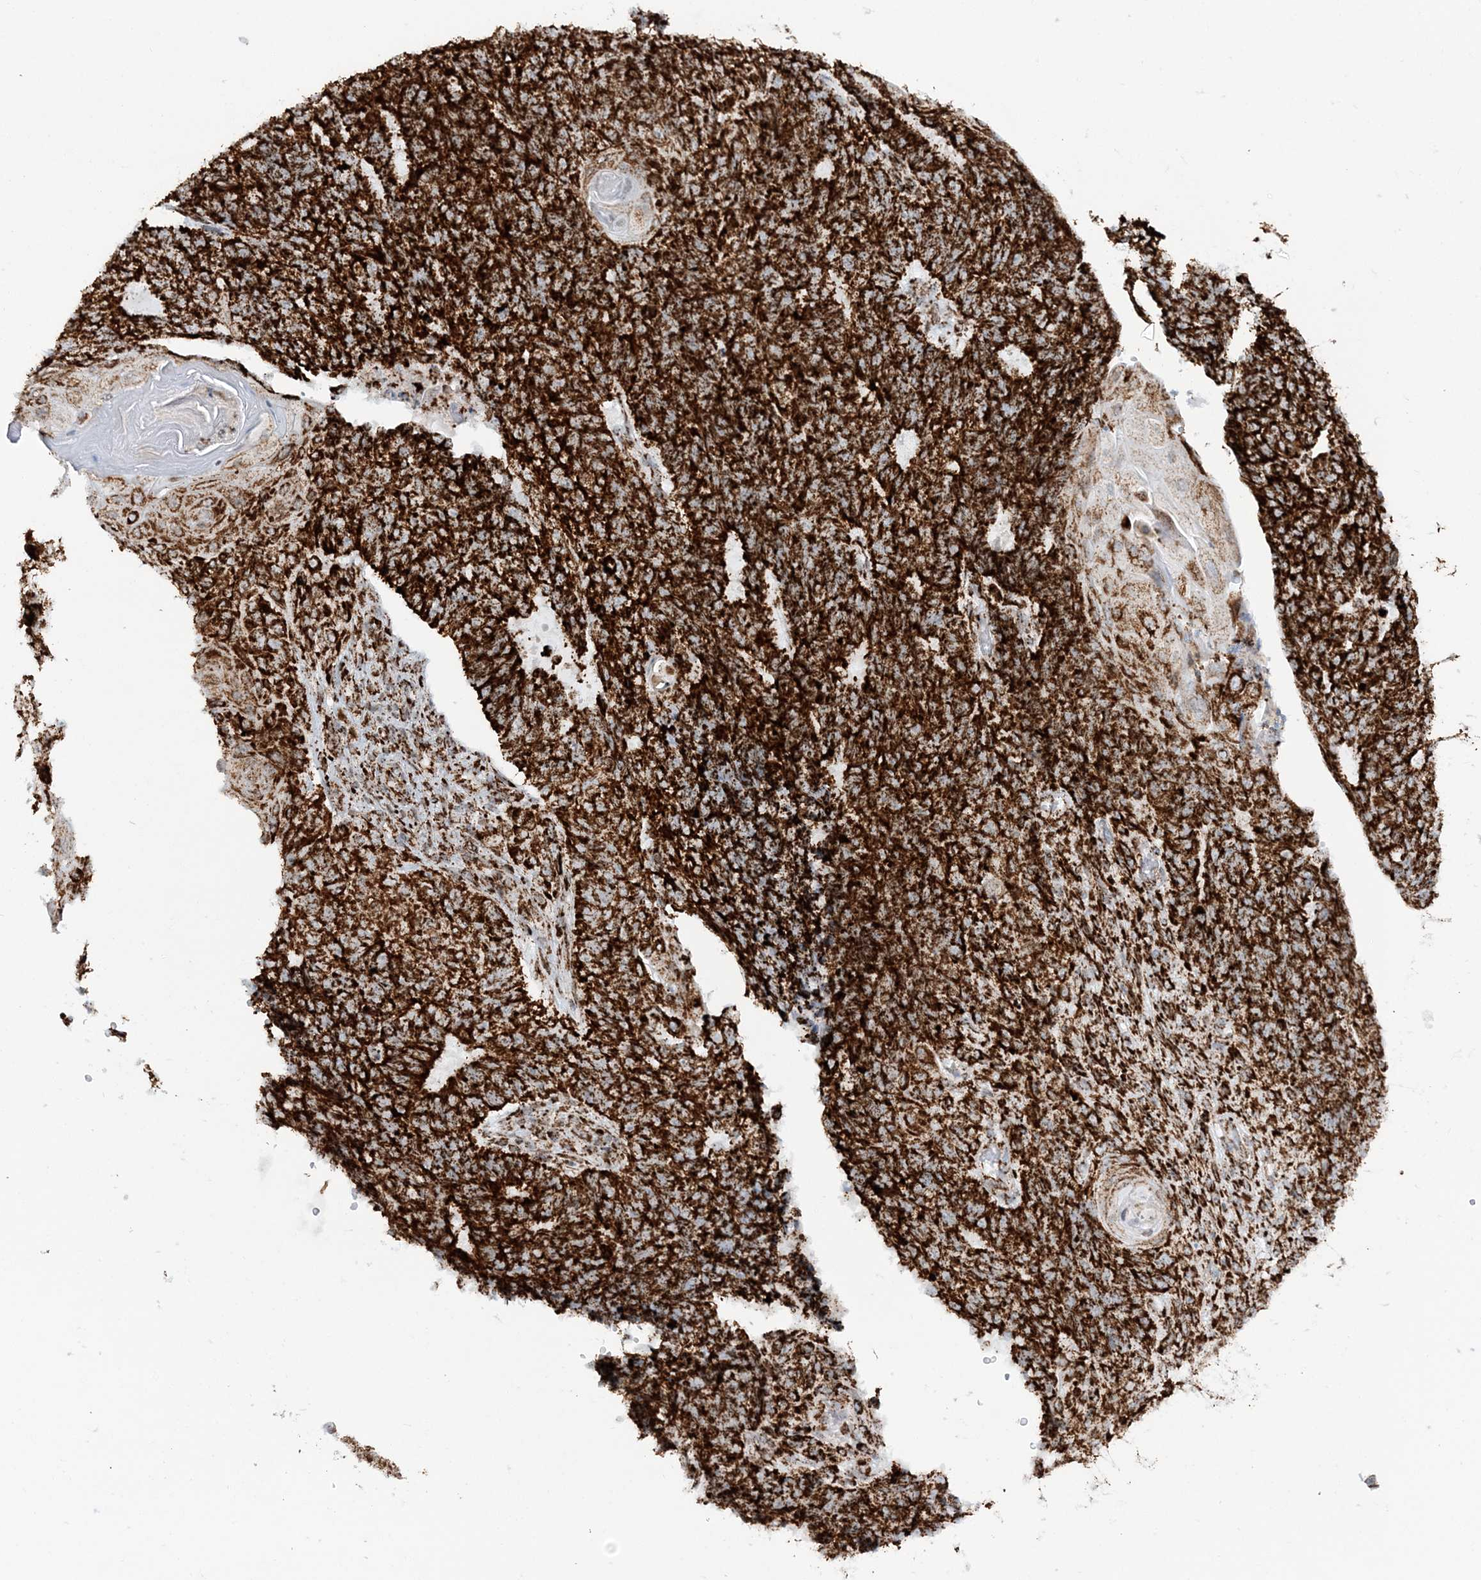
{"staining": {"intensity": "strong", "quantity": ">75%", "location": "cytoplasmic/membranous"}, "tissue": "endometrial cancer", "cell_type": "Tumor cells", "image_type": "cancer", "snomed": [{"axis": "morphology", "description": "Adenocarcinoma, NOS"}, {"axis": "topography", "description": "Endometrium"}], "caption": "Tumor cells demonstrate high levels of strong cytoplasmic/membranous staining in approximately >75% of cells in human endometrial adenocarcinoma.", "gene": "CRY2", "patient": {"sex": "female", "age": 32}}